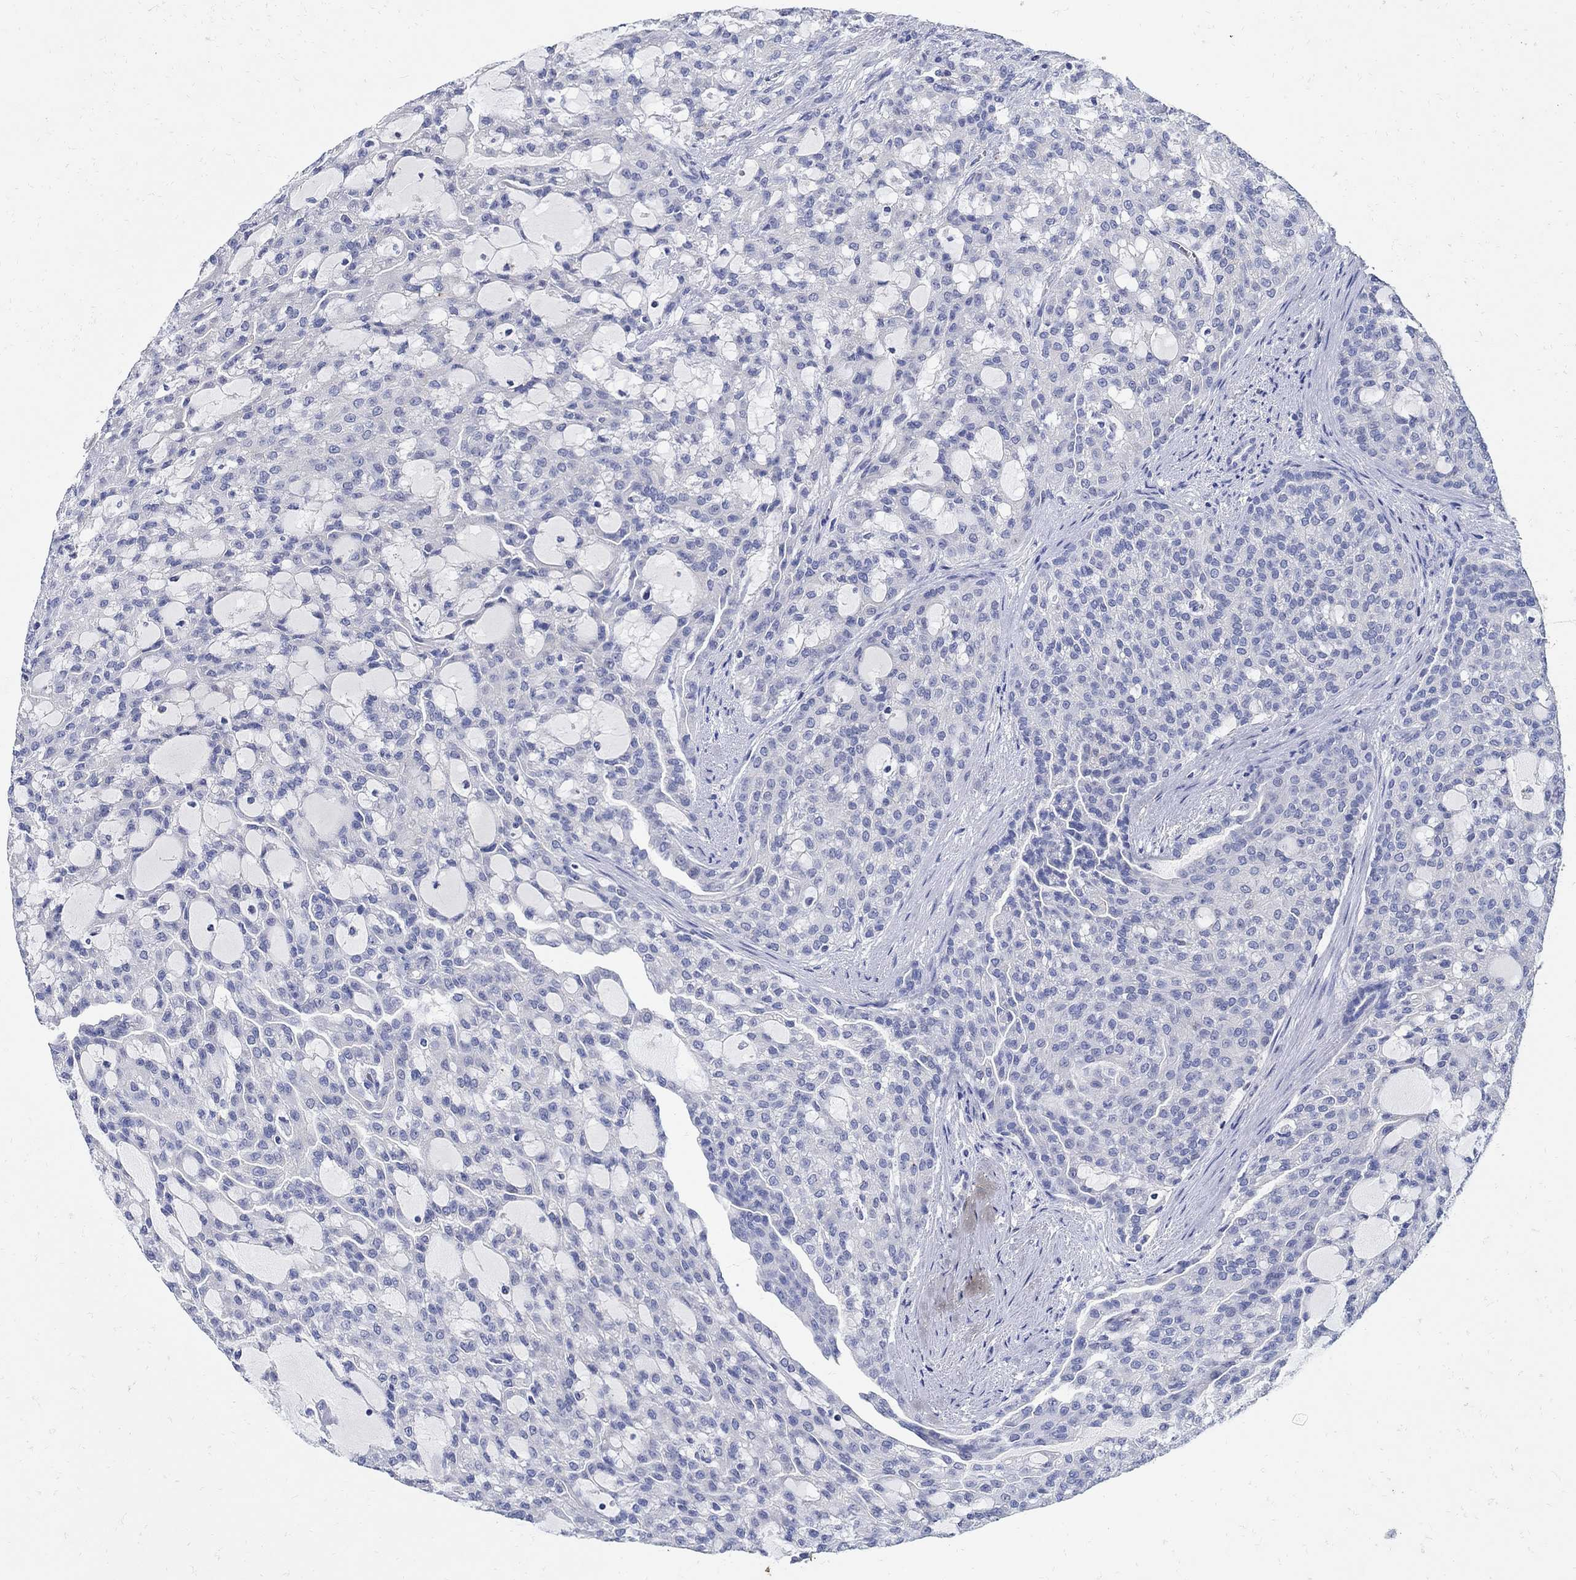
{"staining": {"intensity": "negative", "quantity": "none", "location": "none"}, "tissue": "renal cancer", "cell_type": "Tumor cells", "image_type": "cancer", "snomed": [{"axis": "morphology", "description": "Adenocarcinoma, NOS"}, {"axis": "topography", "description": "Kidney"}], "caption": "DAB immunohistochemical staining of renal cancer (adenocarcinoma) exhibits no significant positivity in tumor cells. The staining was performed using DAB (3,3'-diaminobenzidine) to visualize the protein expression in brown, while the nuclei were stained in blue with hematoxylin (Magnification: 20x).", "gene": "NOS1", "patient": {"sex": "male", "age": 63}}